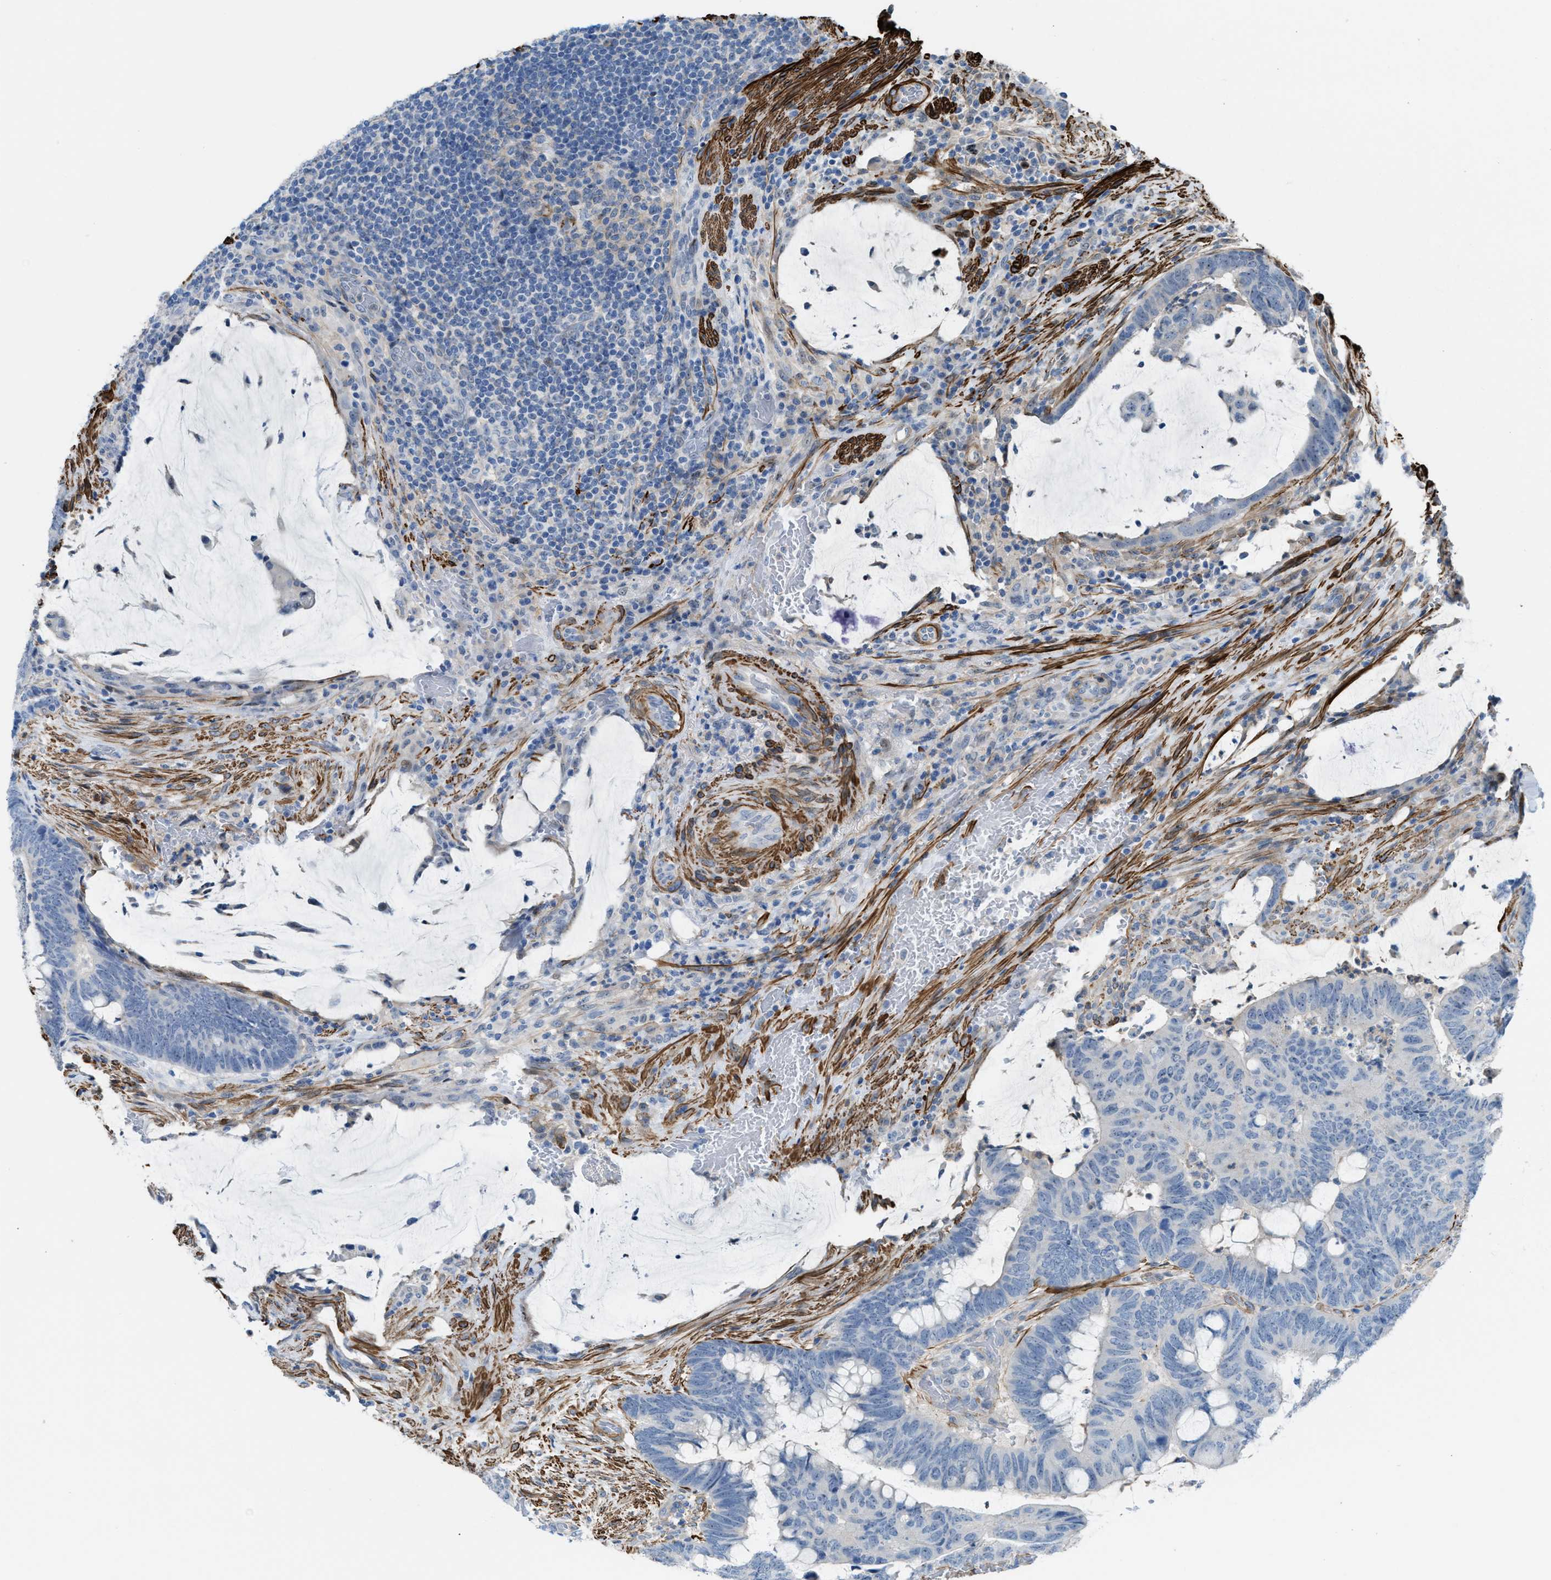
{"staining": {"intensity": "negative", "quantity": "none", "location": "none"}, "tissue": "colorectal cancer", "cell_type": "Tumor cells", "image_type": "cancer", "snomed": [{"axis": "morphology", "description": "Normal tissue, NOS"}, {"axis": "morphology", "description": "Adenocarcinoma, NOS"}, {"axis": "topography", "description": "Rectum"}, {"axis": "topography", "description": "Peripheral nerve tissue"}], "caption": "Immunohistochemistry (IHC) histopathology image of human colorectal adenocarcinoma stained for a protein (brown), which reveals no positivity in tumor cells. (DAB immunohistochemistry visualized using brightfield microscopy, high magnification).", "gene": "NQO2", "patient": {"sex": "male", "age": 92}}